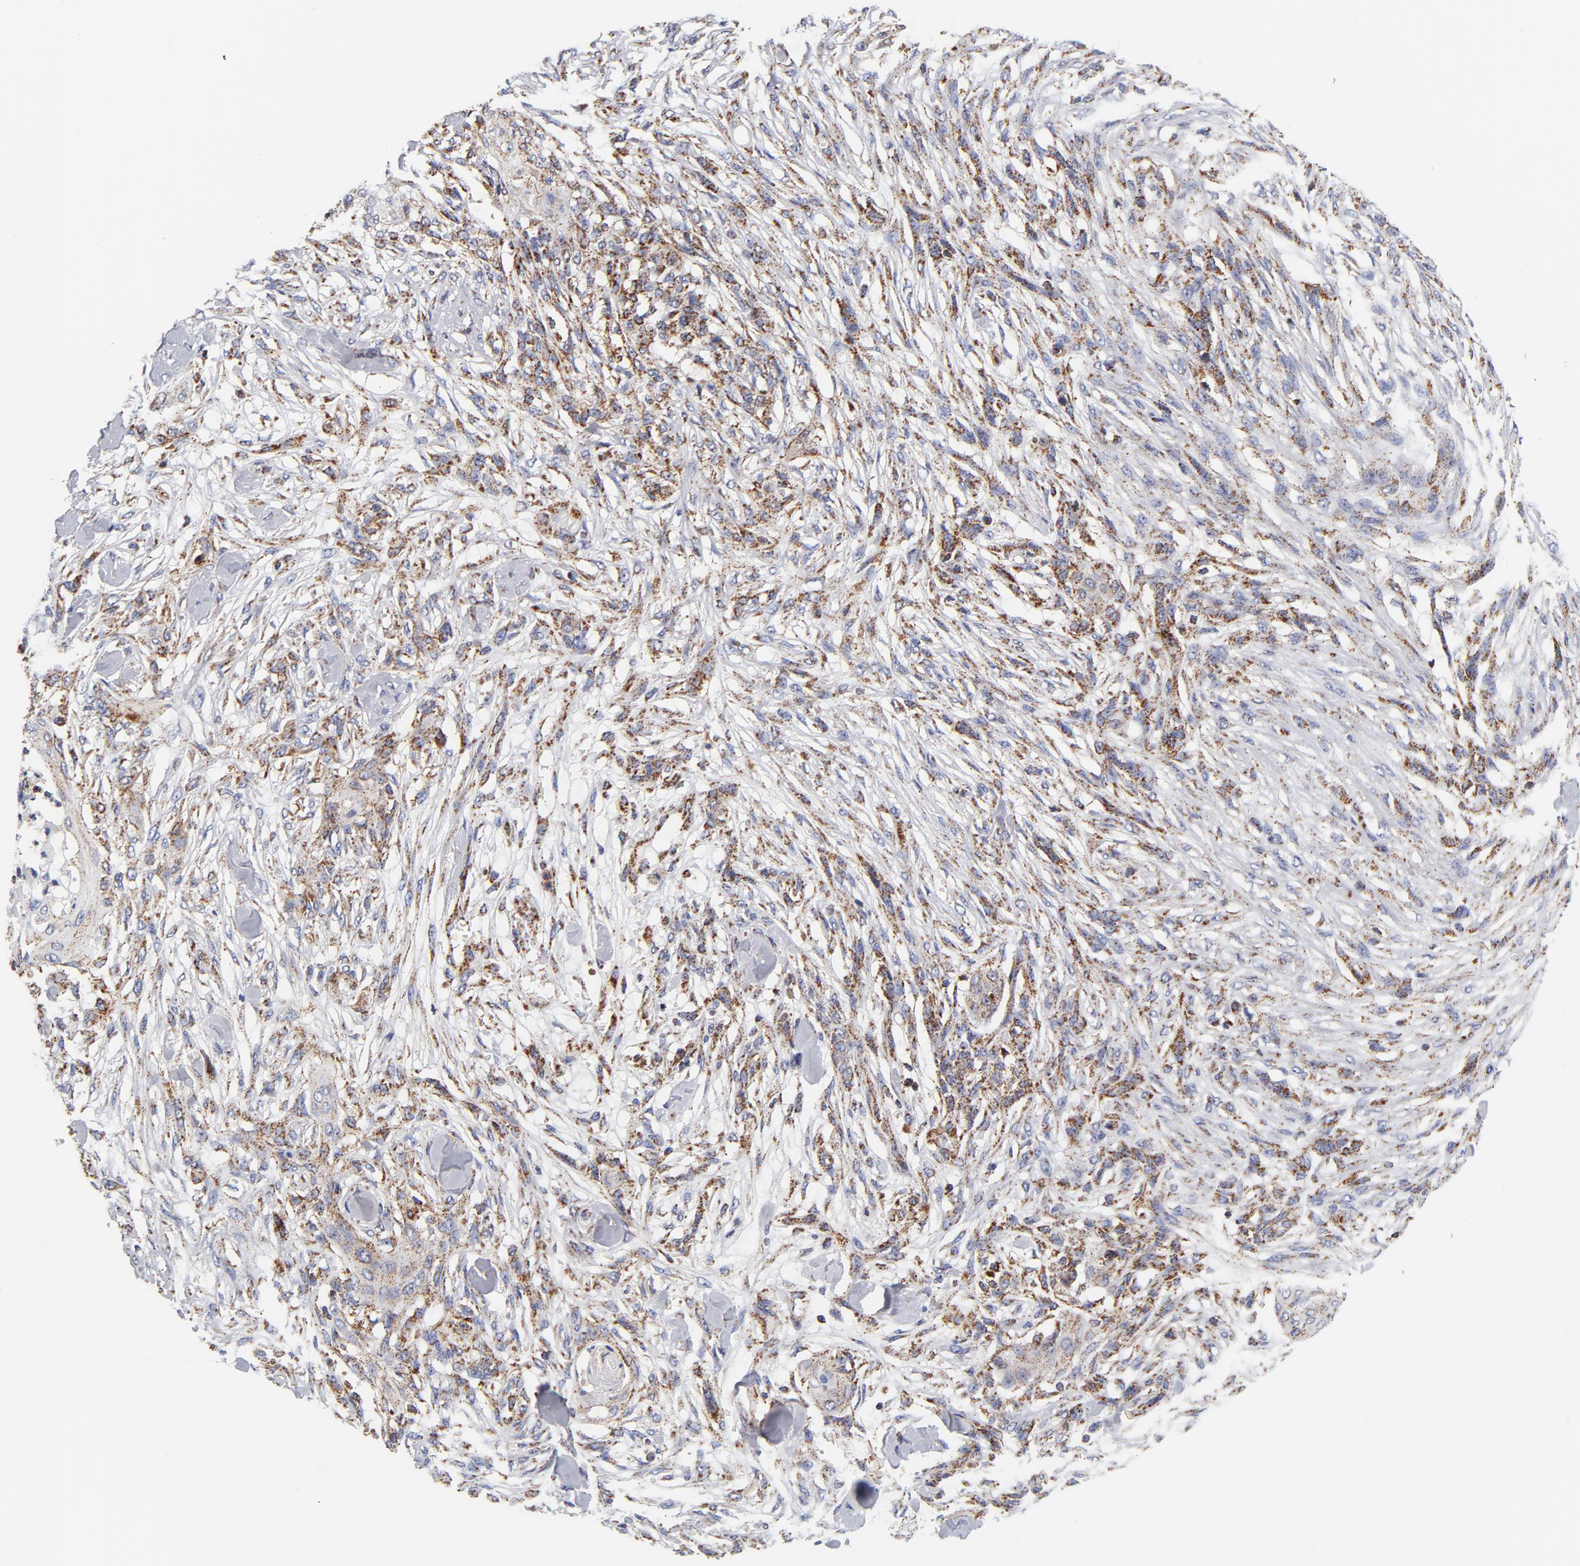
{"staining": {"intensity": "moderate", "quantity": ">75%", "location": "cytoplasmic/membranous"}, "tissue": "skin cancer", "cell_type": "Tumor cells", "image_type": "cancer", "snomed": [{"axis": "morphology", "description": "Normal tissue, NOS"}, {"axis": "morphology", "description": "Squamous cell carcinoma, NOS"}, {"axis": "topography", "description": "Skin"}], "caption": "Tumor cells exhibit moderate cytoplasmic/membranous positivity in about >75% of cells in skin squamous cell carcinoma.", "gene": "ECHS1", "patient": {"sex": "female", "age": 59}}